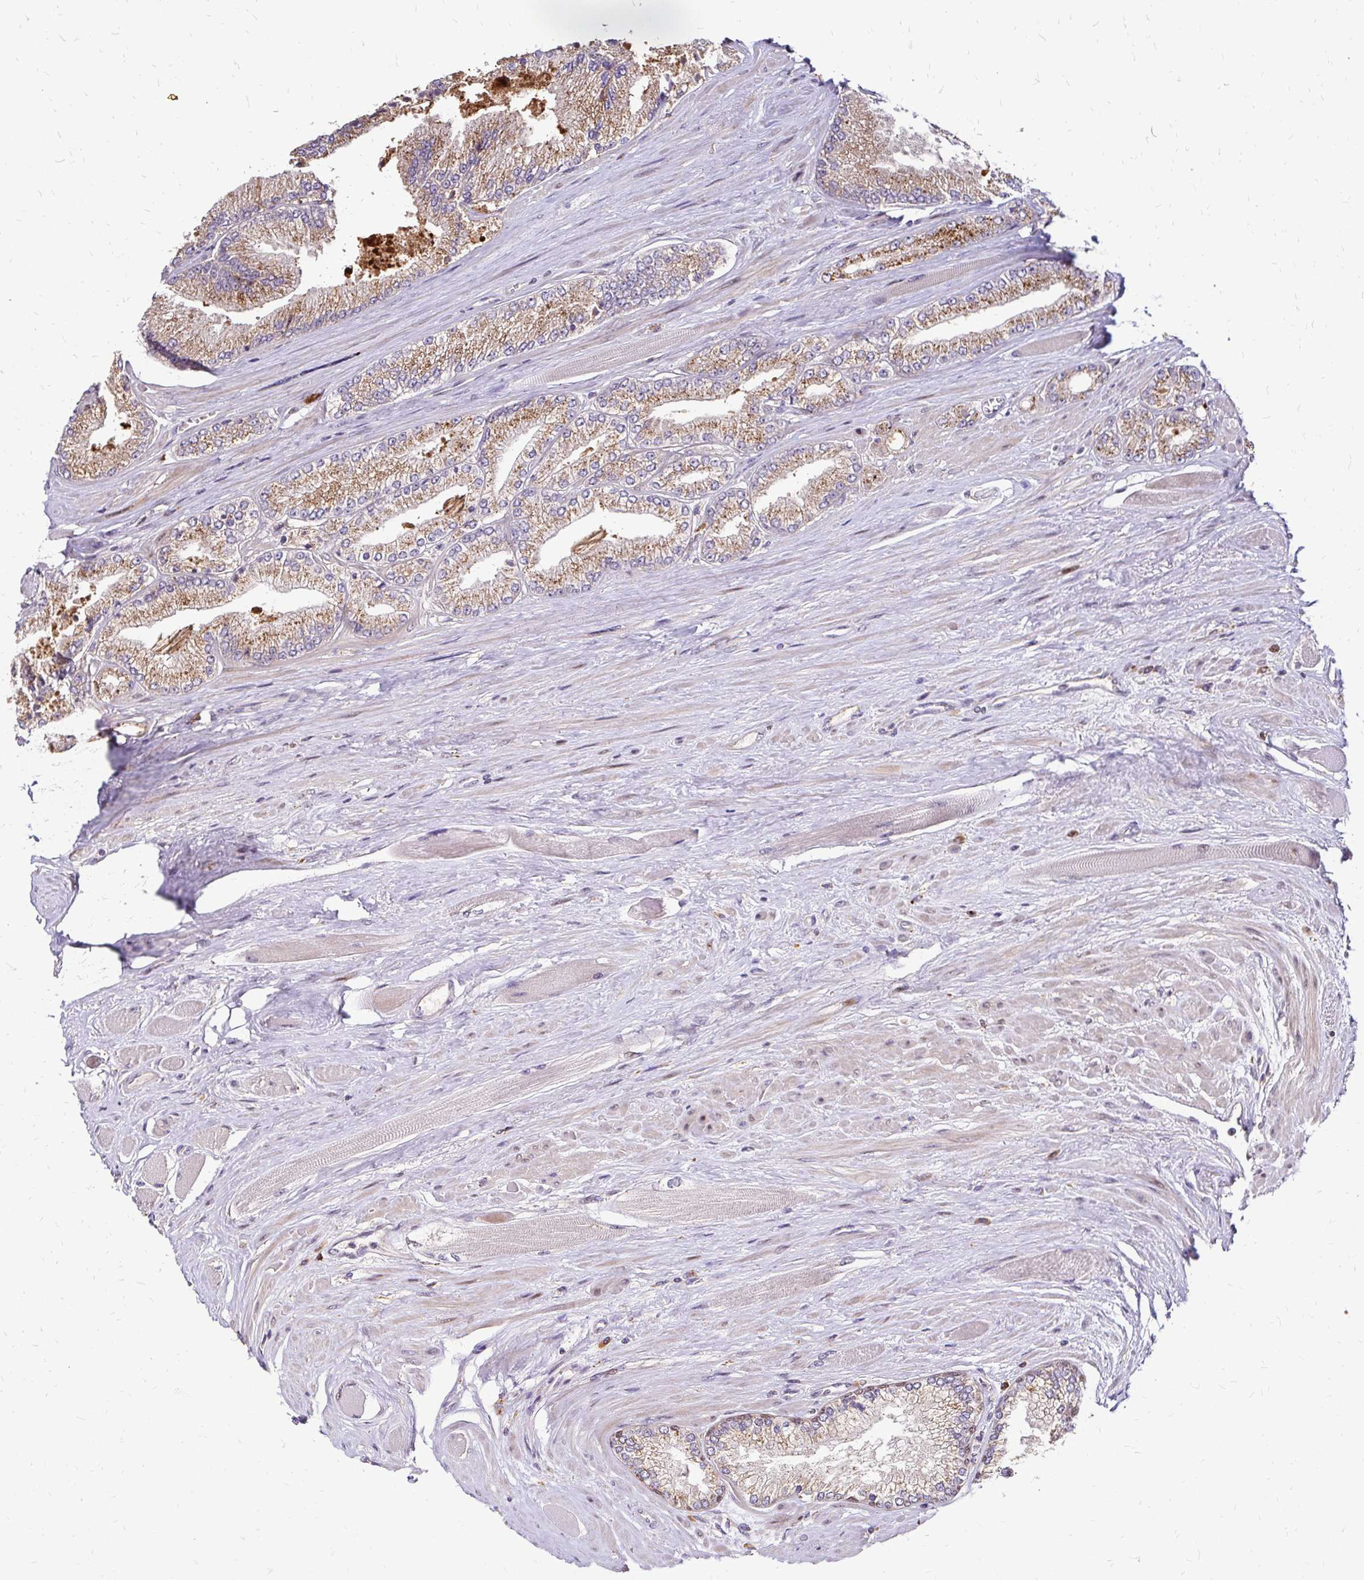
{"staining": {"intensity": "moderate", "quantity": ">75%", "location": "cytoplasmic/membranous"}, "tissue": "prostate cancer", "cell_type": "Tumor cells", "image_type": "cancer", "snomed": [{"axis": "morphology", "description": "Adenocarcinoma, Low grade"}, {"axis": "topography", "description": "Prostate"}], "caption": "Approximately >75% of tumor cells in human low-grade adenocarcinoma (prostate) reveal moderate cytoplasmic/membranous protein expression as visualized by brown immunohistochemical staining.", "gene": "IDUA", "patient": {"sex": "male", "age": 67}}